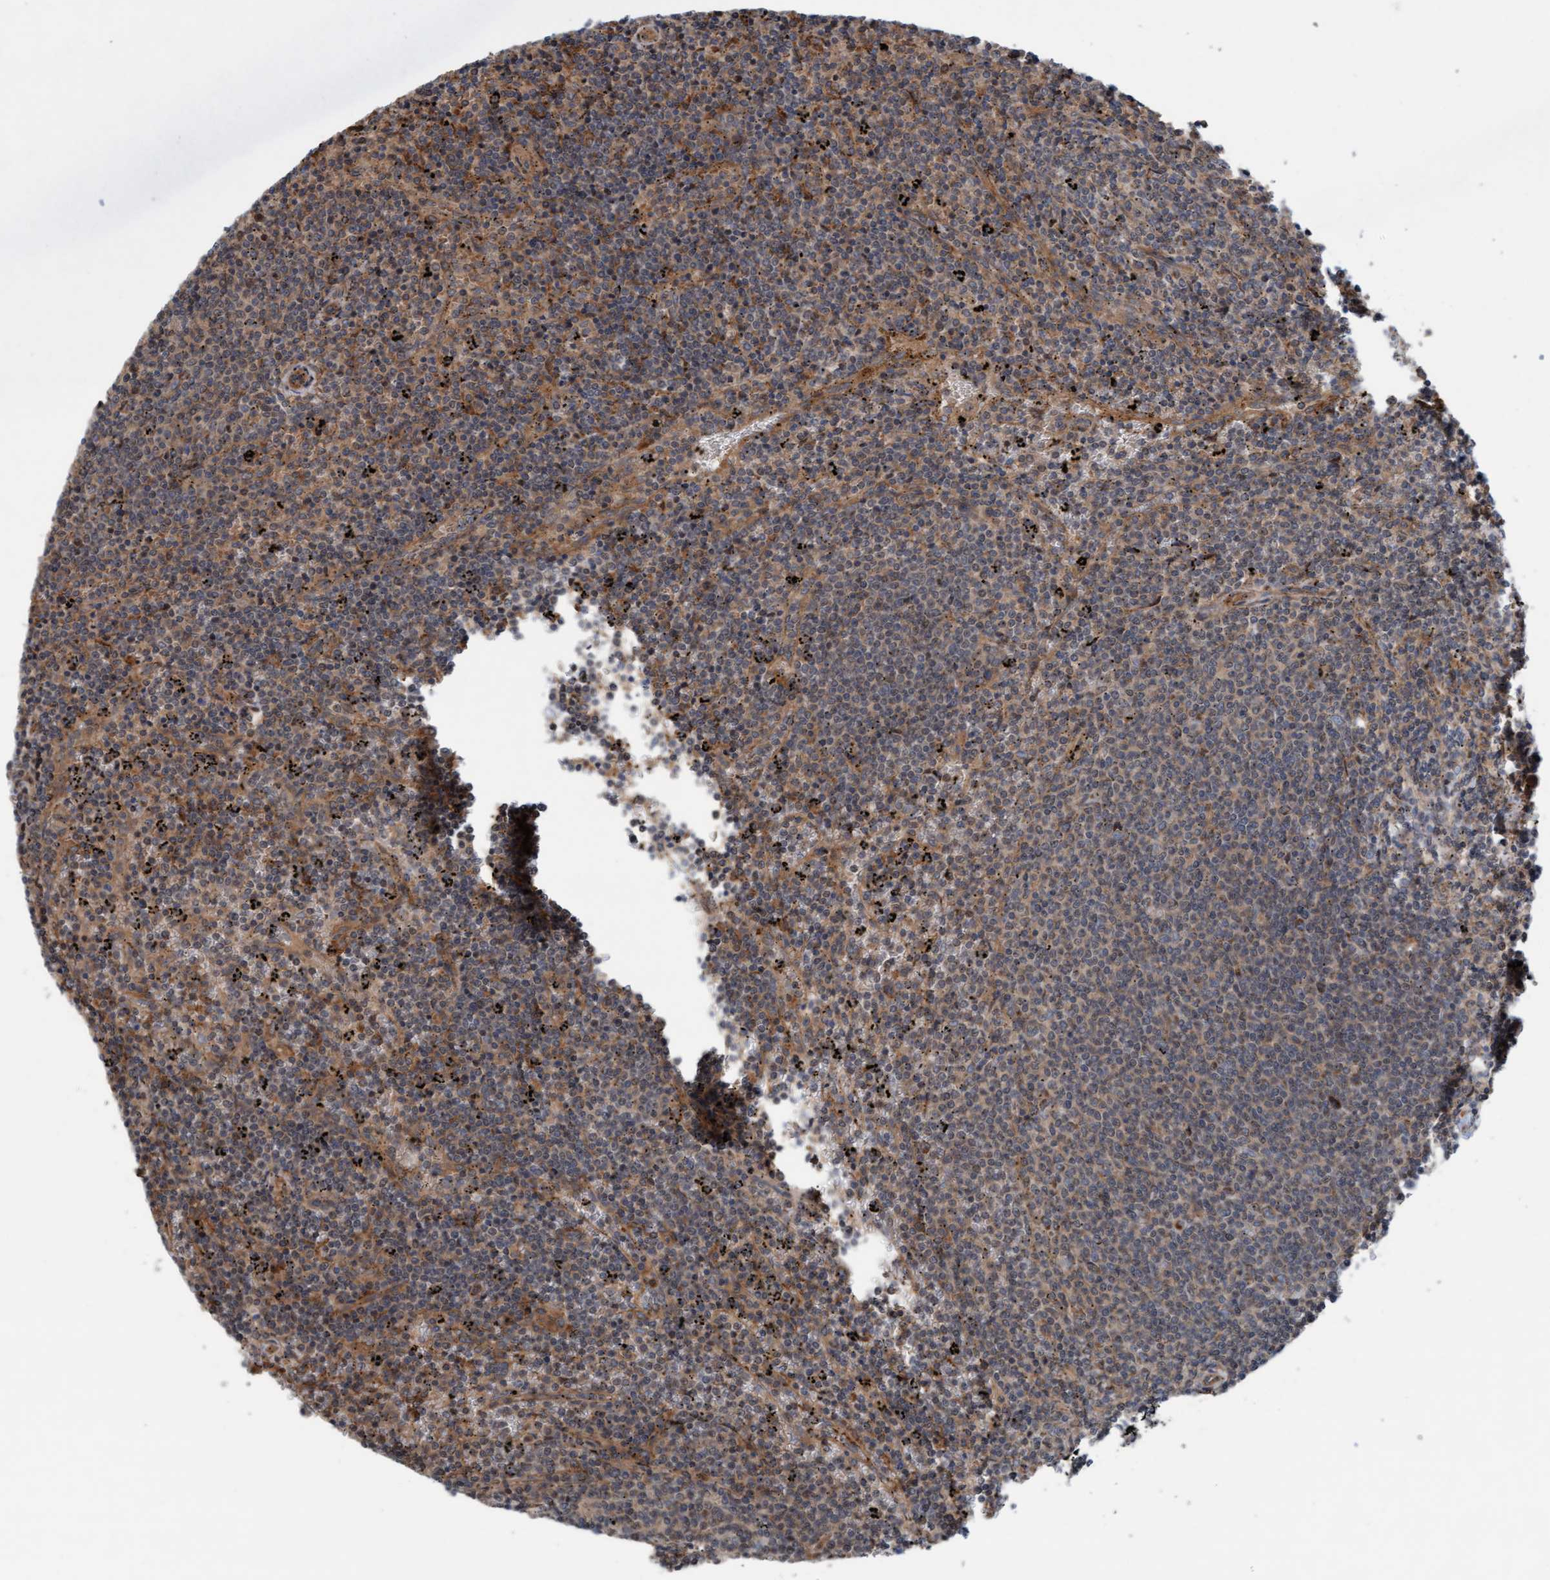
{"staining": {"intensity": "weak", "quantity": ">75%", "location": "cytoplasmic/membranous"}, "tissue": "lymphoma", "cell_type": "Tumor cells", "image_type": "cancer", "snomed": [{"axis": "morphology", "description": "Malignant lymphoma, non-Hodgkin's type, Low grade"}, {"axis": "topography", "description": "Spleen"}], "caption": "About >75% of tumor cells in human lymphoma display weak cytoplasmic/membranous protein positivity as visualized by brown immunohistochemical staining.", "gene": "ERAL1", "patient": {"sex": "female", "age": 50}}